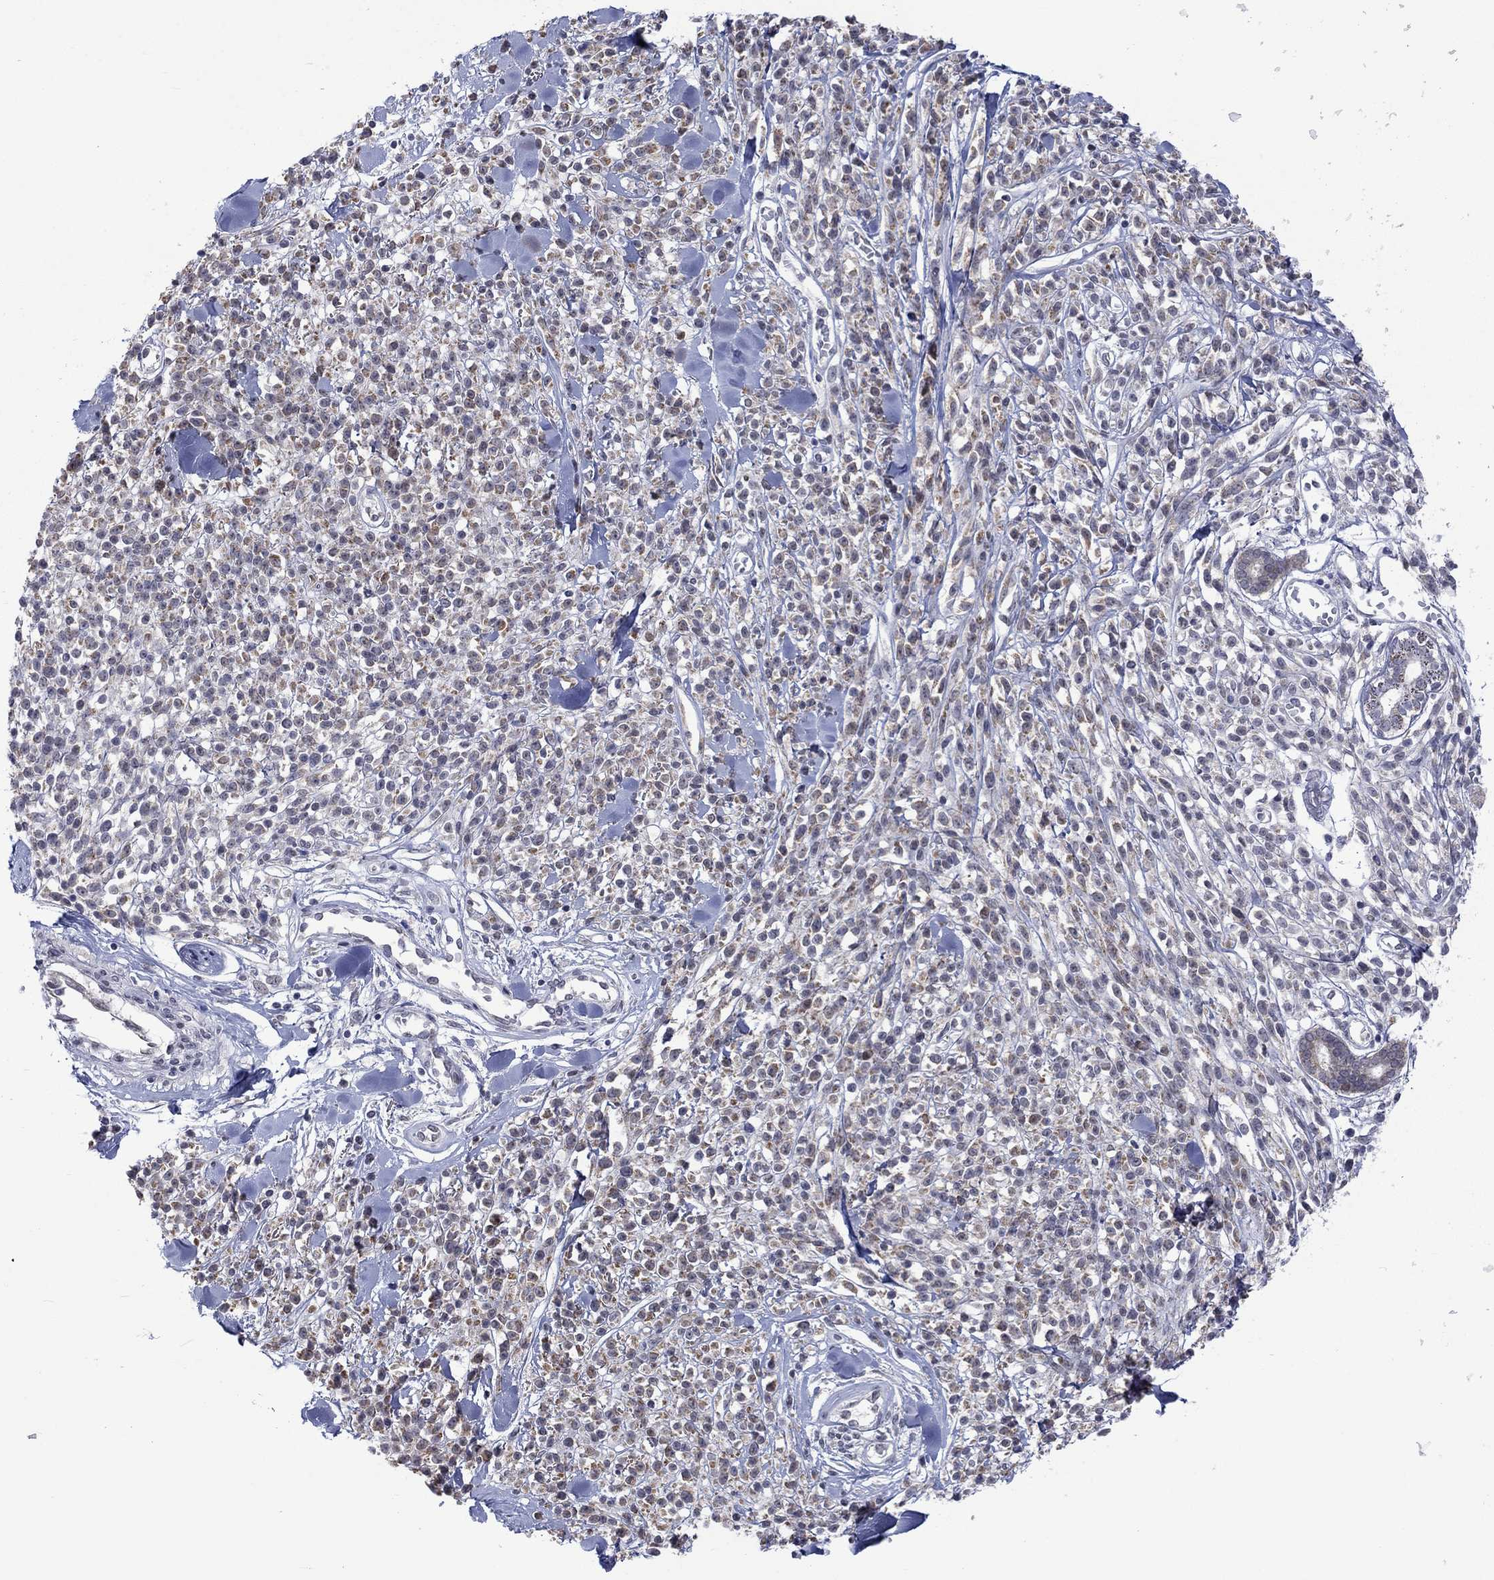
{"staining": {"intensity": "weak", "quantity": "<25%", "location": "cytoplasmic/membranous"}, "tissue": "melanoma", "cell_type": "Tumor cells", "image_type": "cancer", "snomed": [{"axis": "morphology", "description": "Malignant melanoma, NOS"}, {"axis": "topography", "description": "Skin"}, {"axis": "topography", "description": "Skin of trunk"}], "caption": "This is an immunohistochemistry (IHC) photomicrograph of malignant melanoma. There is no expression in tumor cells.", "gene": "KCNJ16", "patient": {"sex": "male", "age": 74}}